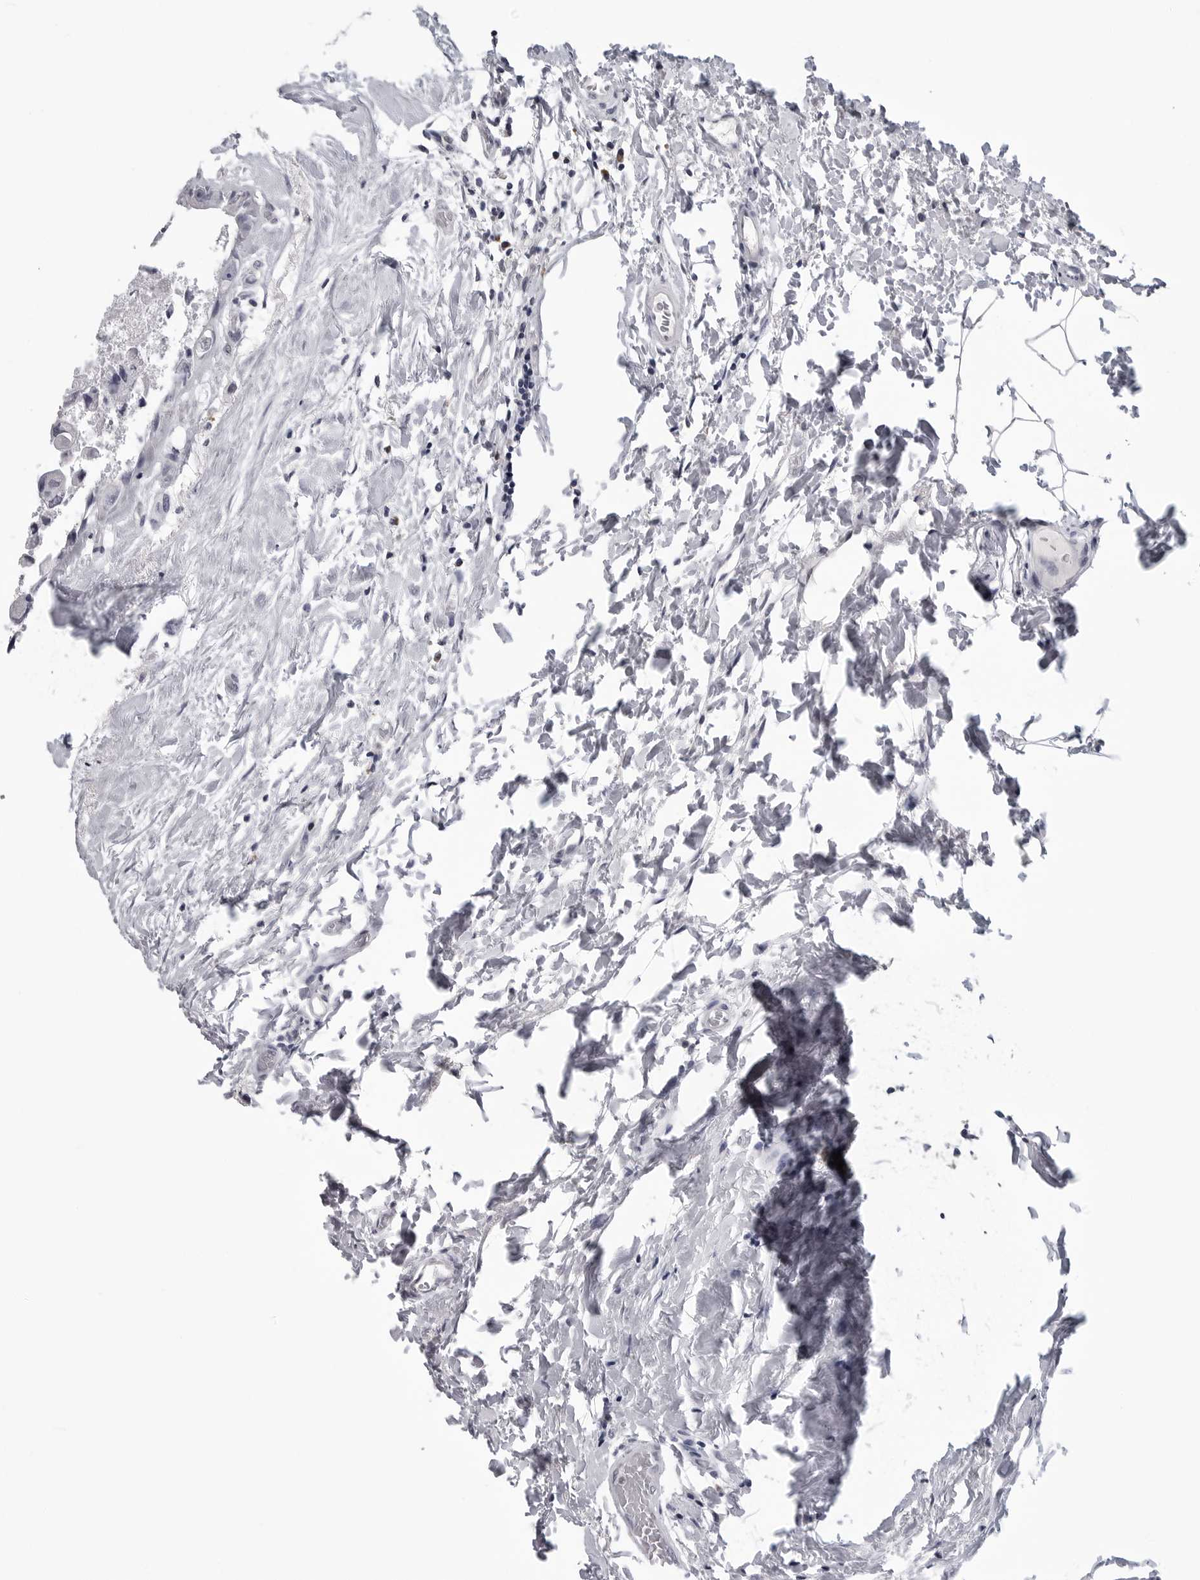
{"staining": {"intensity": "negative", "quantity": "none", "location": "none"}, "tissue": "breast cancer", "cell_type": "Tumor cells", "image_type": "cancer", "snomed": [{"axis": "morphology", "description": "Duct carcinoma"}, {"axis": "topography", "description": "Breast"}], "caption": "Human breast cancer stained for a protein using immunohistochemistry exhibits no positivity in tumor cells.", "gene": "TRMT13", "patient": {"sex": "female", "age": 62}}